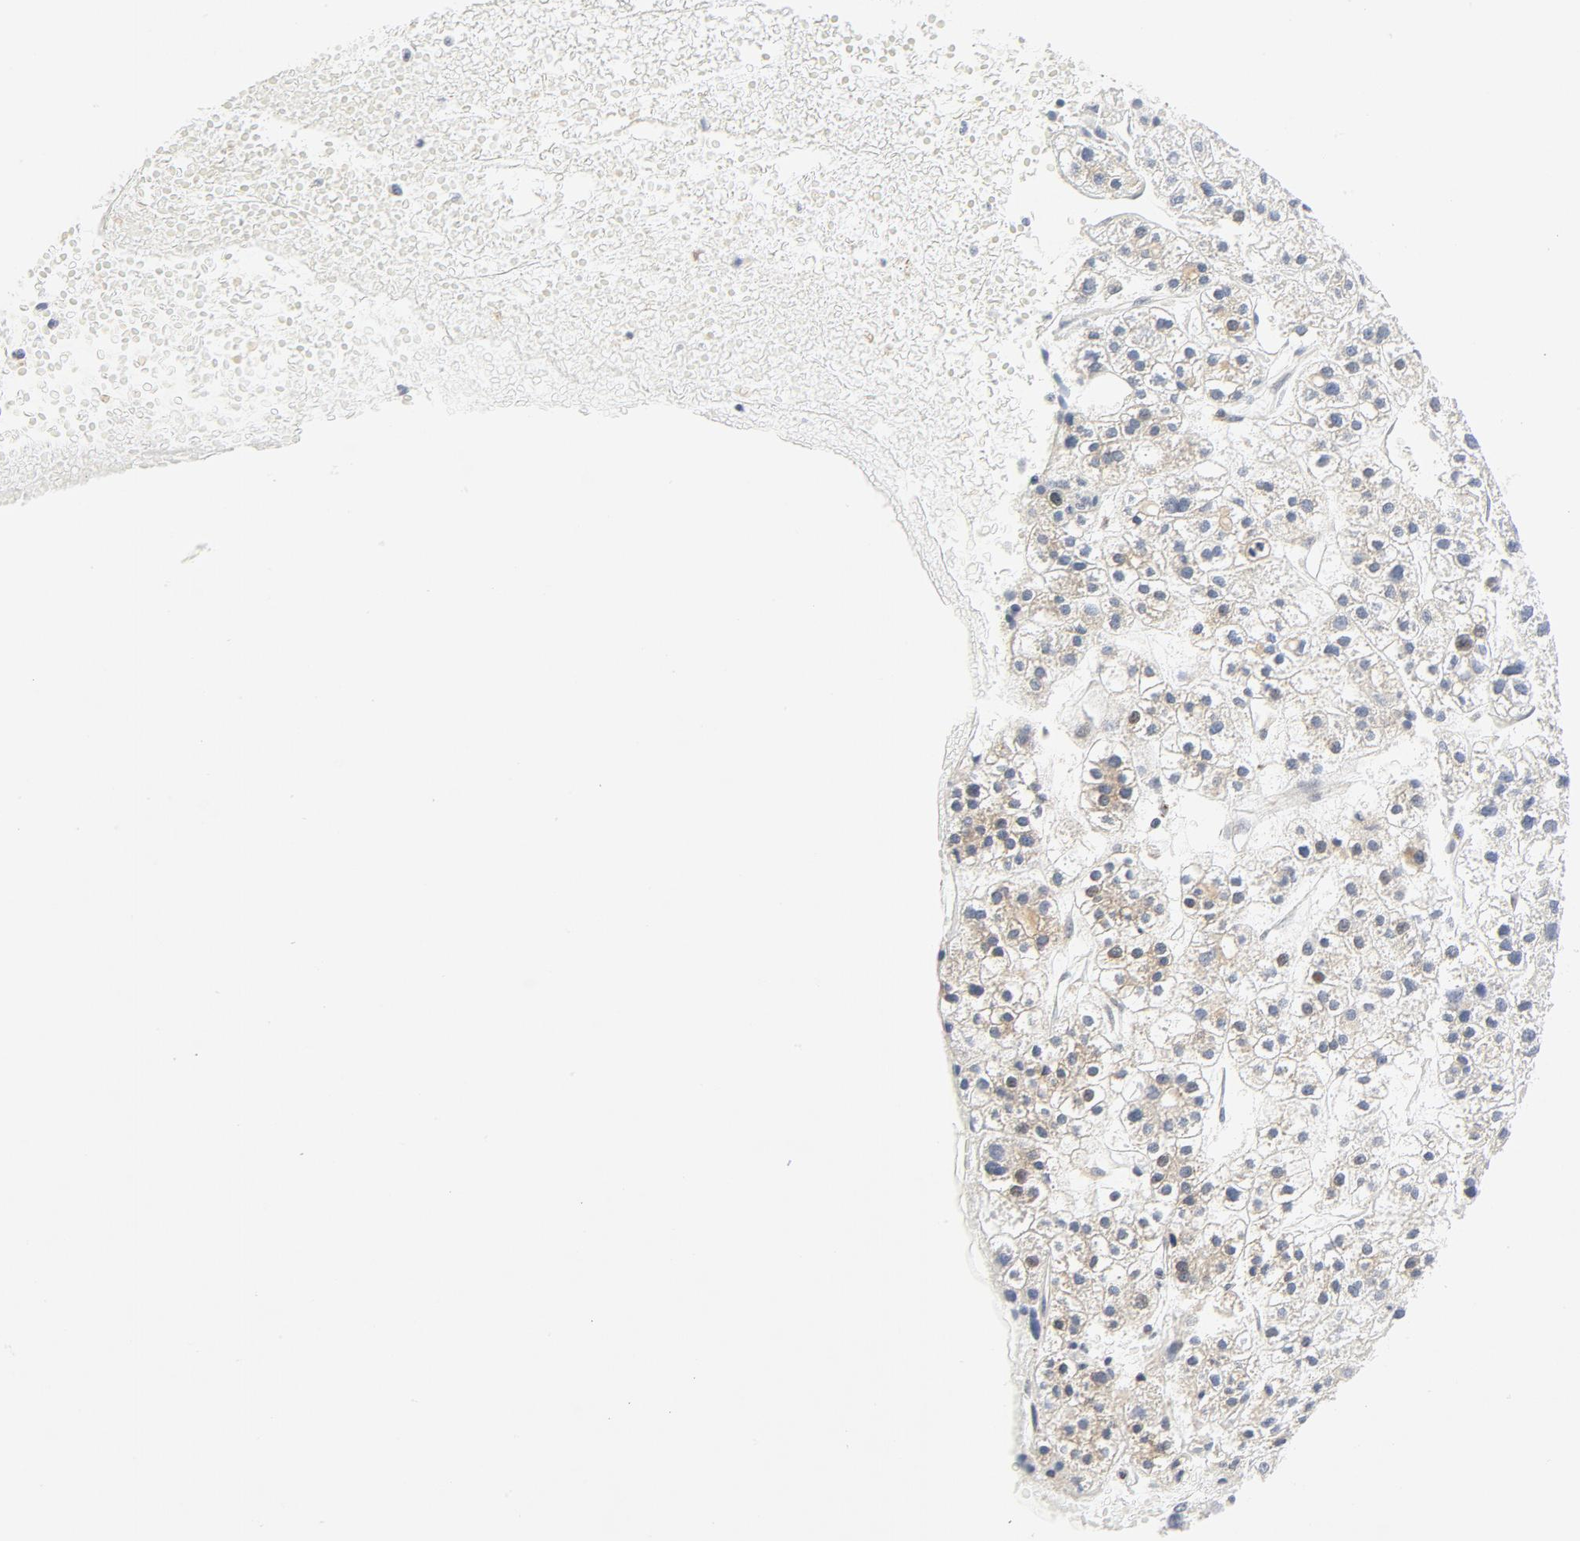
{"staining": {"intensity": "weak", "quantity": ">75%", "location": "cytoplasmic/membranous"}, "tissue": "liver cancer", "cell_type": "Tumor cells", "image_type": "cancer", "snomed": [{"axis": "morphology", "description": "Carcinoma, Hepatocellular, NOS"}, {"axis": "topography", "description": "Liver"}], "caption": "Brown immunohistochemical staining in human hepatocellular carcinoma (liver) exhibits weak cytoplasmic/membranous expression in about >75% of tumor cells. The staining was performed using DAB (3,3'-diaminobenzidine), with brown indicating positive protein expression. Nuclei are stained blue with hematoxylin.", "gene": "LRP6", "patient": {"sex": "female", "age": 85}}